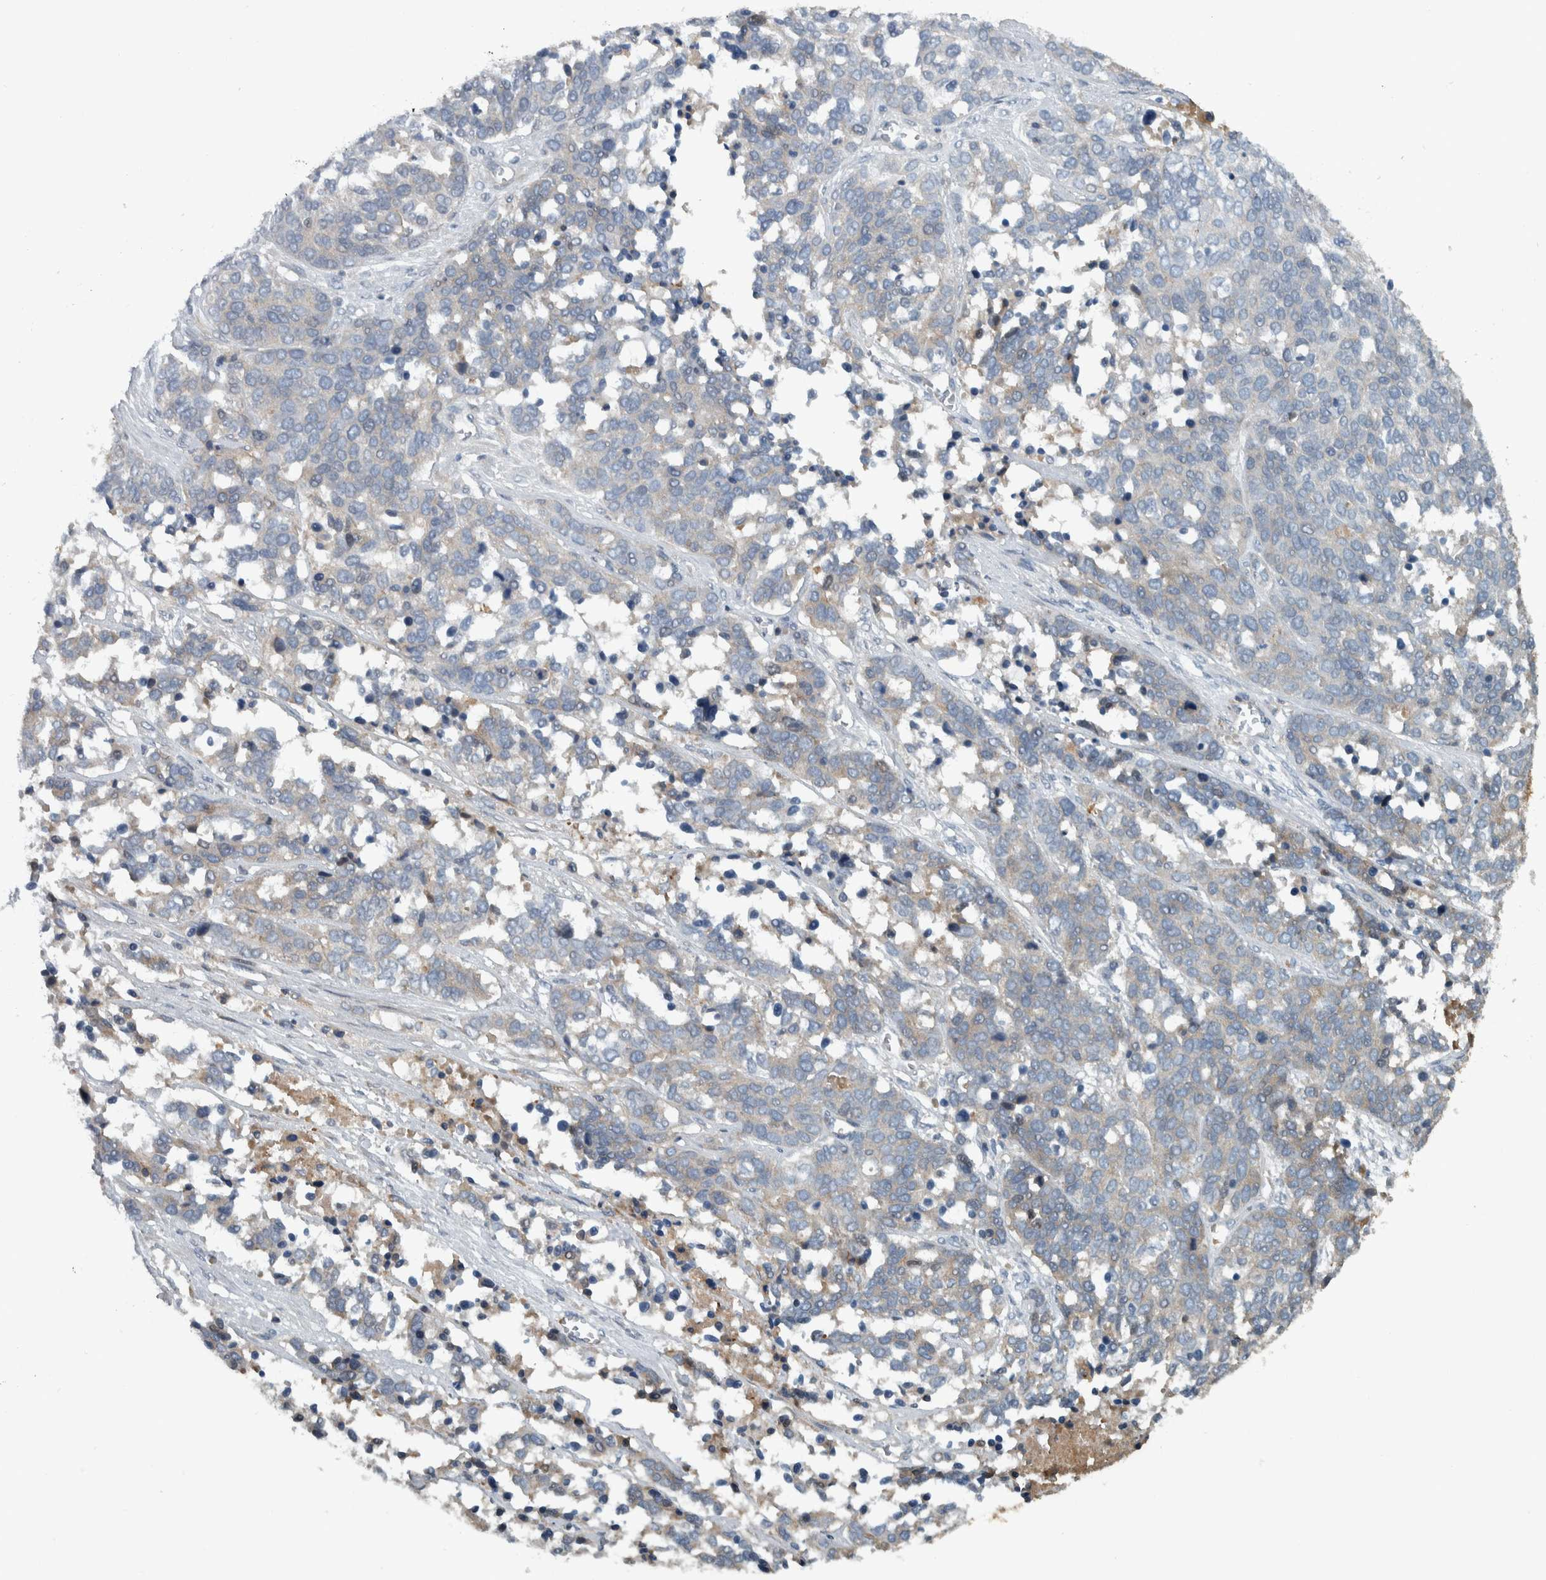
{"staining": {"intensity": "weak", "quantity": "<25%", "location": "cytoplasmic/membranous"}, "tissue": "ovarian cancer", "cell_type": "Tumor cells", "image_type": "cancer", "snomed": [{"axis": "morphology", "description": "Cystadenocarcinoma, serous, NOS"}, {"axis": "topography", "description": "Ovary"}], "caption": "The micrograph demonstrates no staining of tumor cells in ovarian serous cystadenocarcinoma.", "gene": "SERPINC1", "patient": {"sex": "female", "age": 44}}